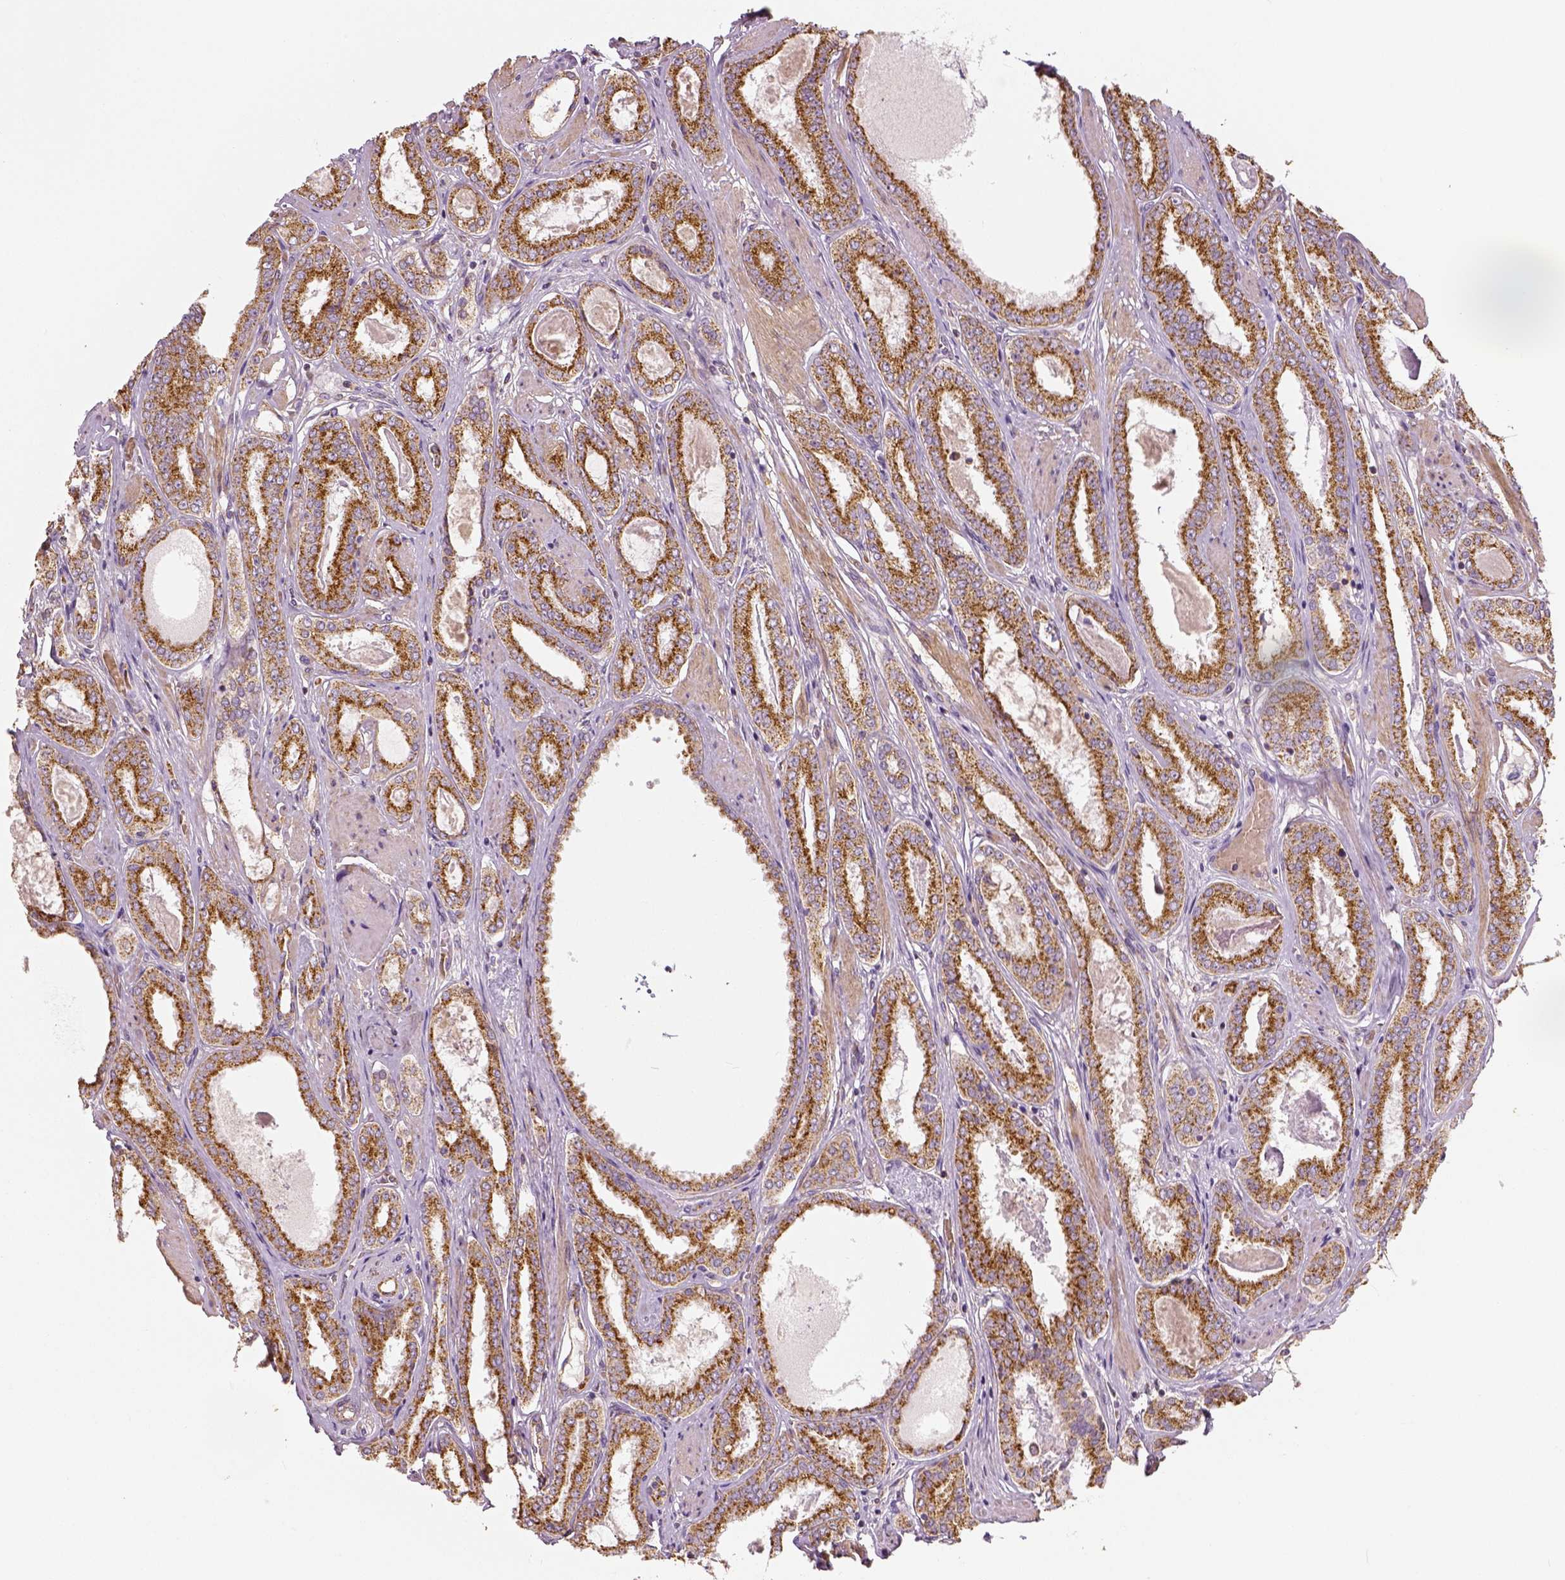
{"staining": {"intensity": "moderate", "quantity": ">75%", "location": "cytoplasmic/membranous"}, "tissue": "prostate cancer", "cell_type": "Tumor cells", "image_type": "cancer", "snomed": [{"axis": "morphology", "description": "Adenocarcinoma, High grade"}, {"axis": "topography", "description": "Prostate"}], "caption": "Protein expression analysis of human prostate adenocarcinoma (high-grade) reveals moderate cytoplasmic/membranous positivity in about >75% of tumor cells. (Brightfield microscopy of DAB IHC at high magnification).", "gene": "PGAM5", "patient": {"sex": "male", "age": 63}}